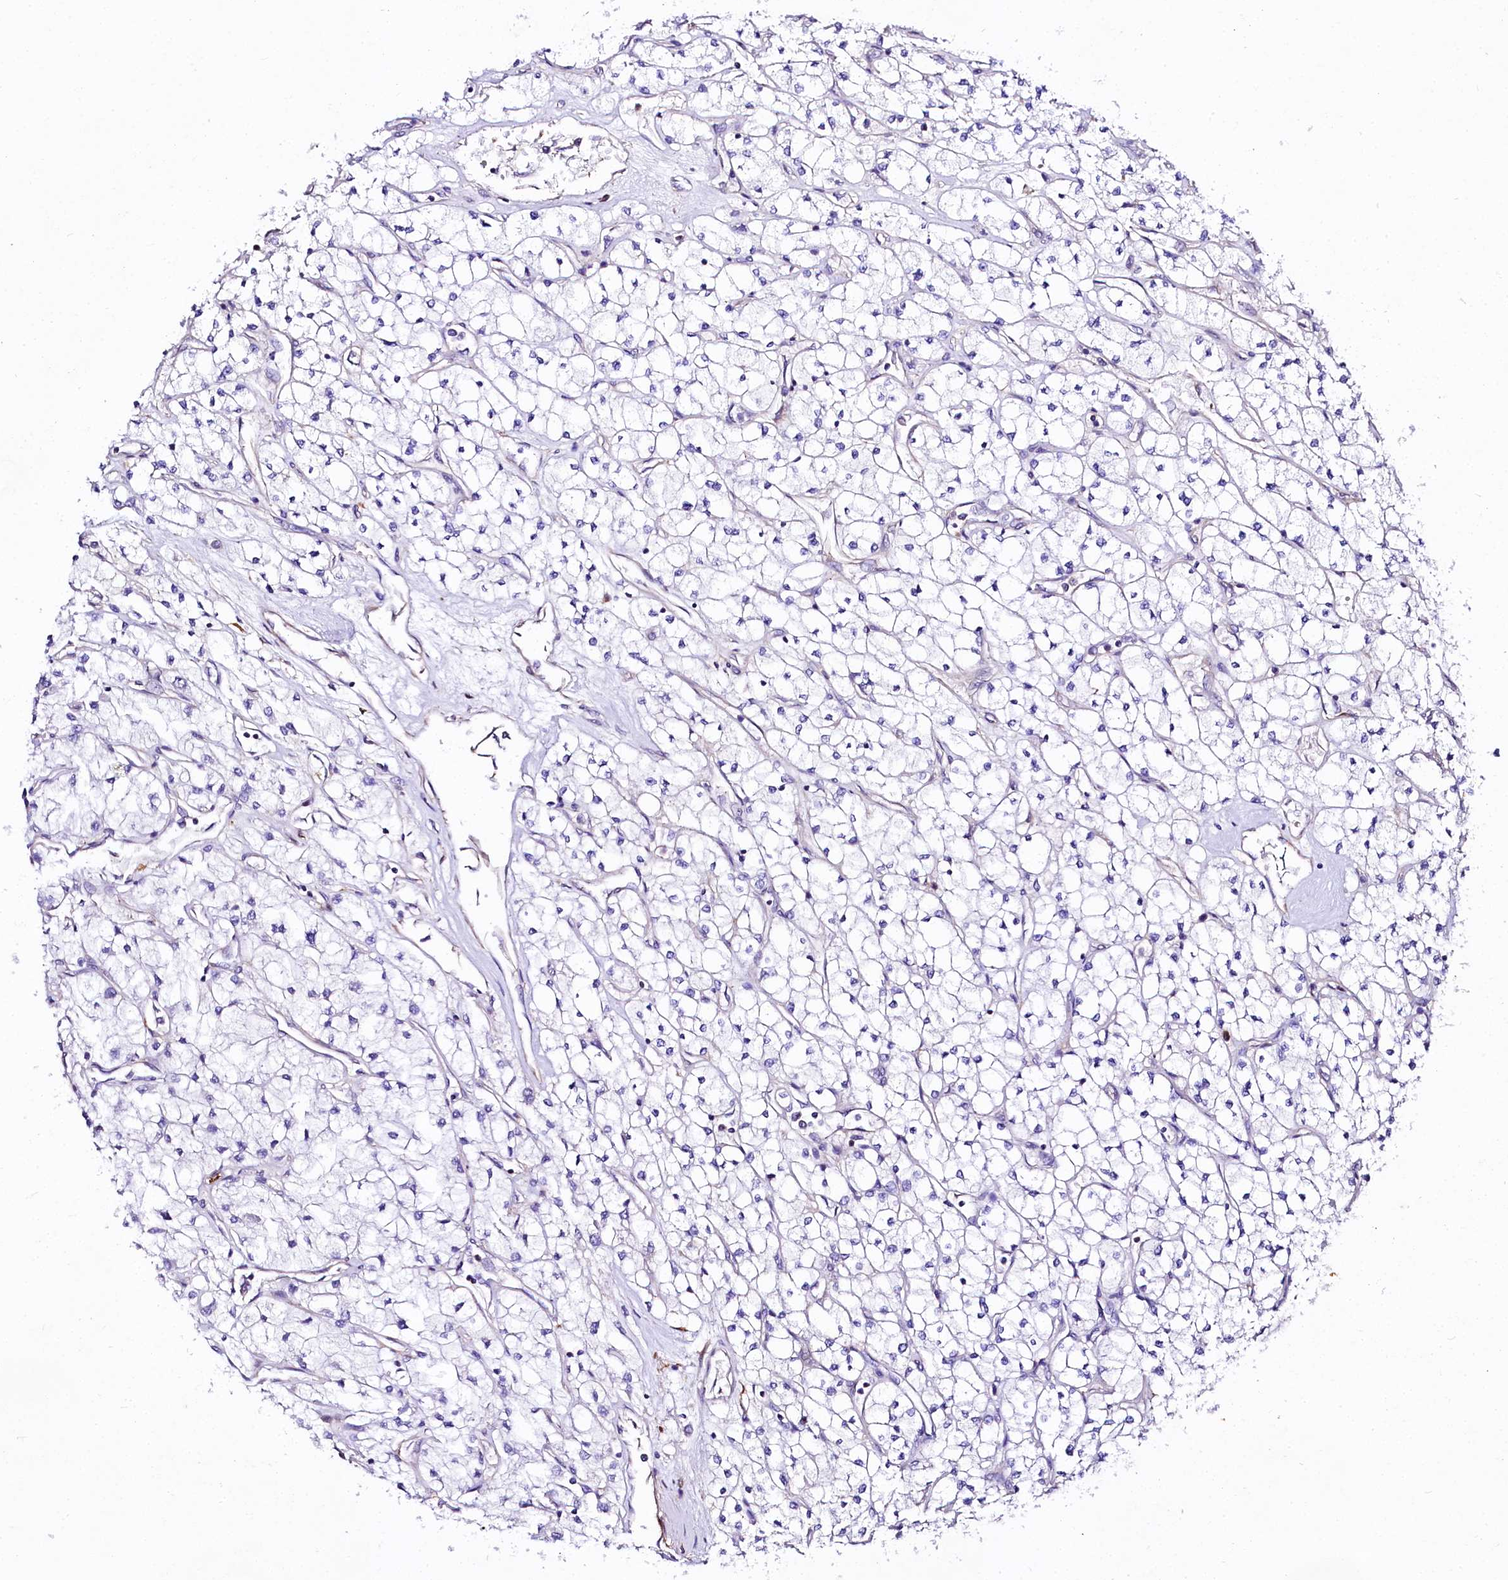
{"staining": {"intensity": "negative", "quantity": "none", "location": "none"}, "tissue": "renal cancer", "cell_type": "Tumor cells", "image_type": "cancer", "snomed": [{"axis": "morphology", "description": "Adenocarcinoma, NOS"}, {"axis": "topography", "description": "Kidney"}], "caption": "DAB (3,3'-diaminobenzidine) immunohistochemical staining of renal cancer (adenocarcinoma) shows no significant expression in tumor cells. (IHC, brightfield microscopy, high magnification).", "gene": "FCHSD2", "patient": {"sex": "male", "age": 80}}